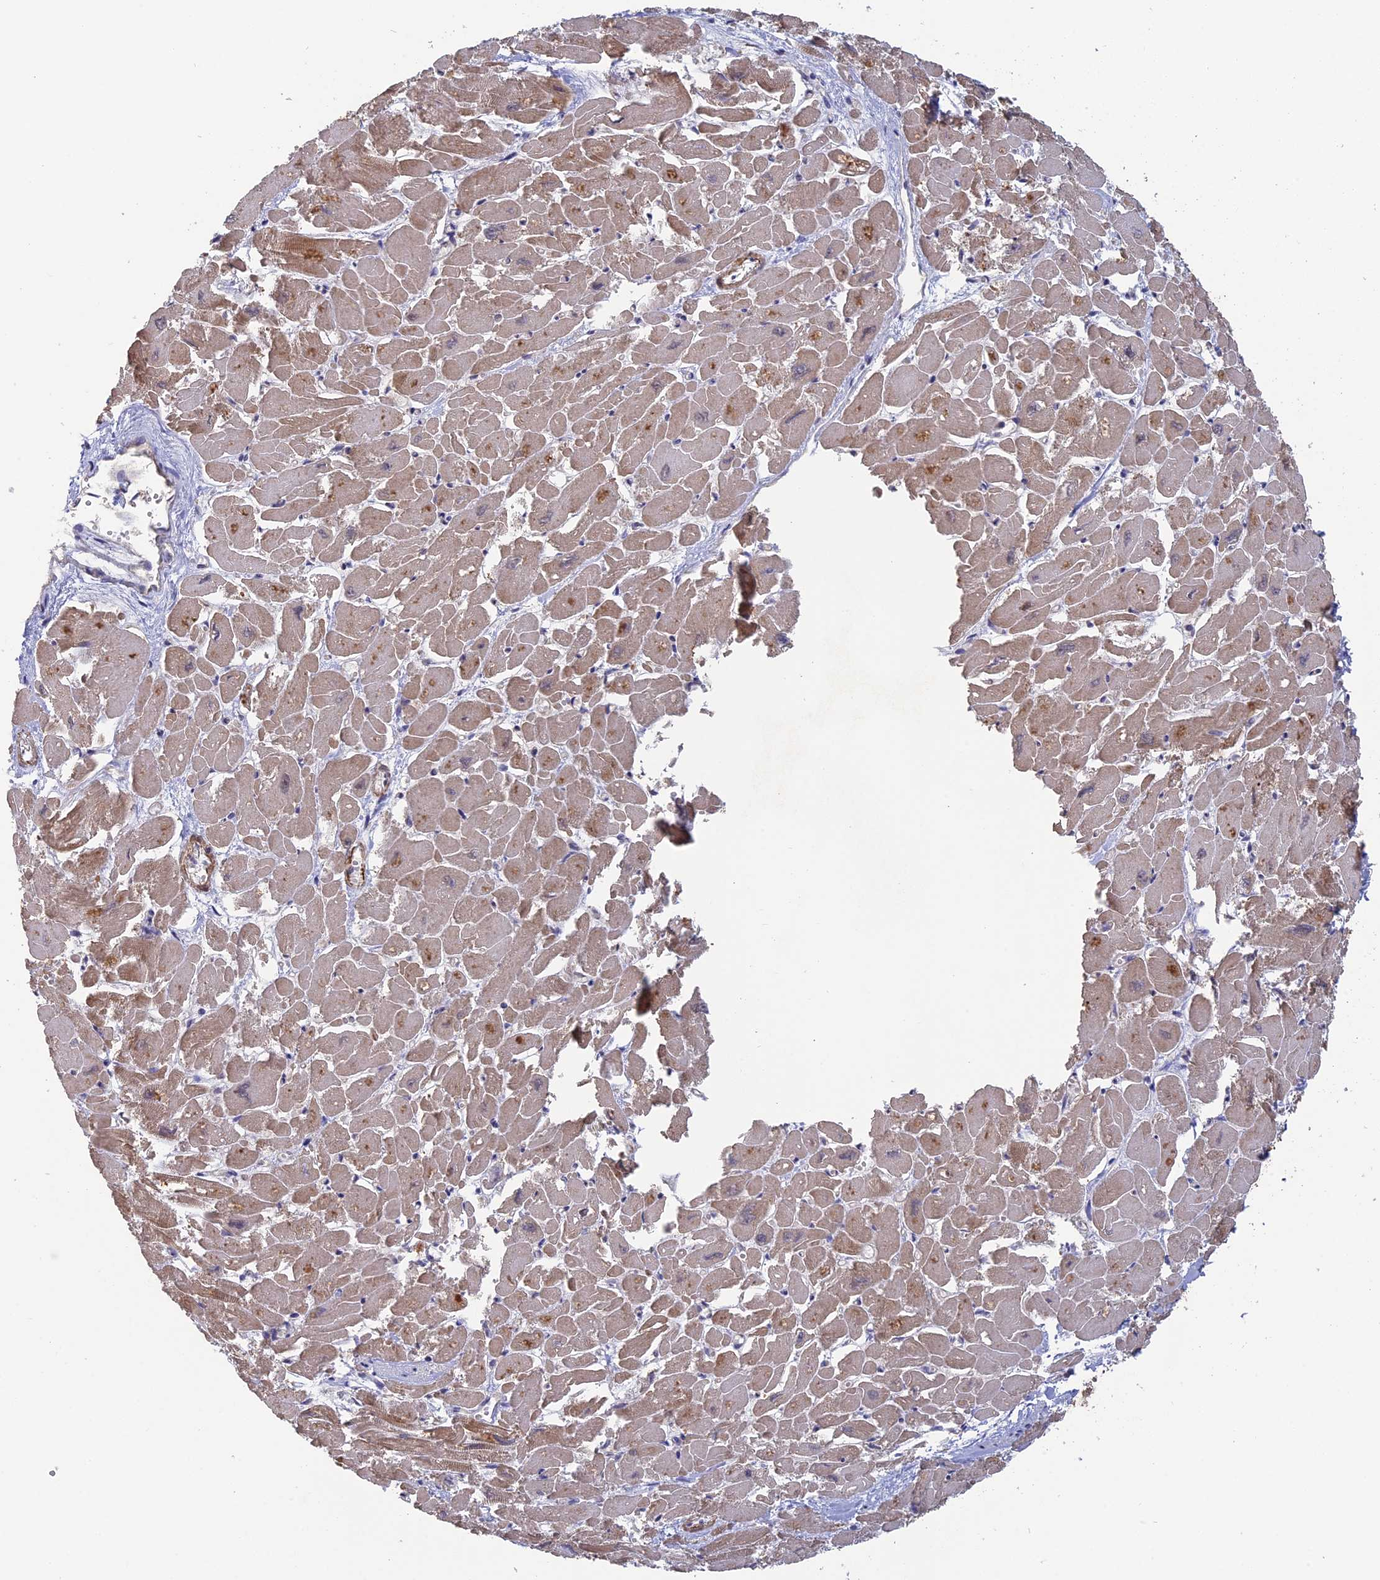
{"staining": {"intensity": "weak", "quantity": ">75%", "location": "cytoplasmic/membranous"}, "tissue": "heart muscle", "cell_type": "Cardiomyocytes", "image_type": "normal", "snomed": [{"axis": "morphology", "description": "Normal tissue, NOS"}, {"axis": "topography", "description": "Heart"}], "caption": "This image exhibits IHC staining of unremarkable human heart muscle, with low weak cytoplasmic/membranous positivity in approximately >75% of cardiomyocytes.", "gene": "FAM98C", "patient": {"sex": "male", "age": 54}}